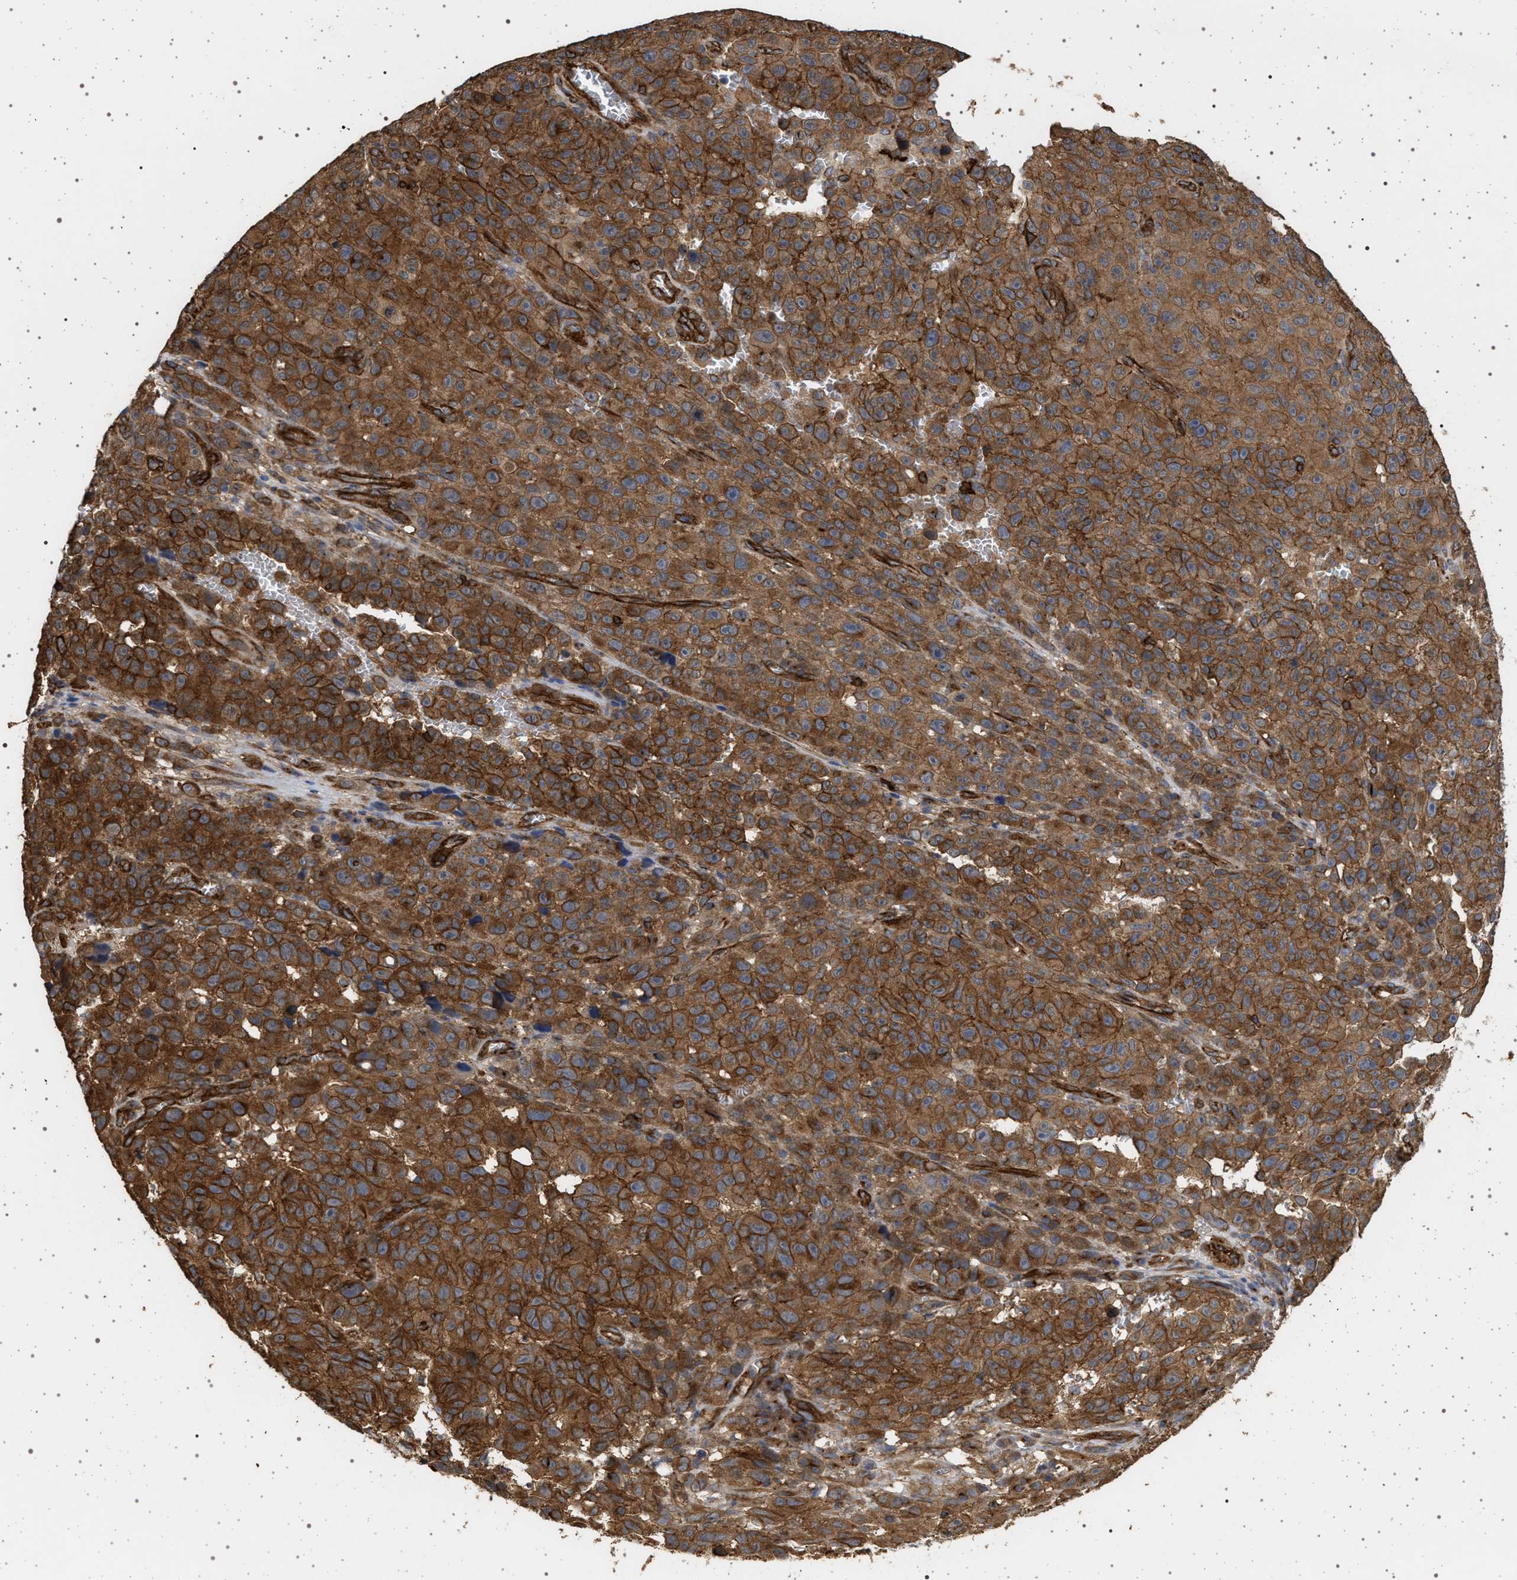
{"staining": {"intensity": "strong", "quantity": ">75%", "location": "cytoplasmic/membranous"}, "tissue": "melanoma", "cell_type": "Tumor cells", "image_type": "cancer", "snomed": [{"axis": "morphology", "description": "Malignant melanoma, NOS"}, {"axis": "topography", "description": "Skin"}], "caption": "This image exhibits immunohistochemistry (IHC) staining of human melanoma, with high strong cytoplasmic/membranous positivity in about >75% of tumor cells.", "gene": "IFT20", "patient": {"sex": "female", "age": 82}}